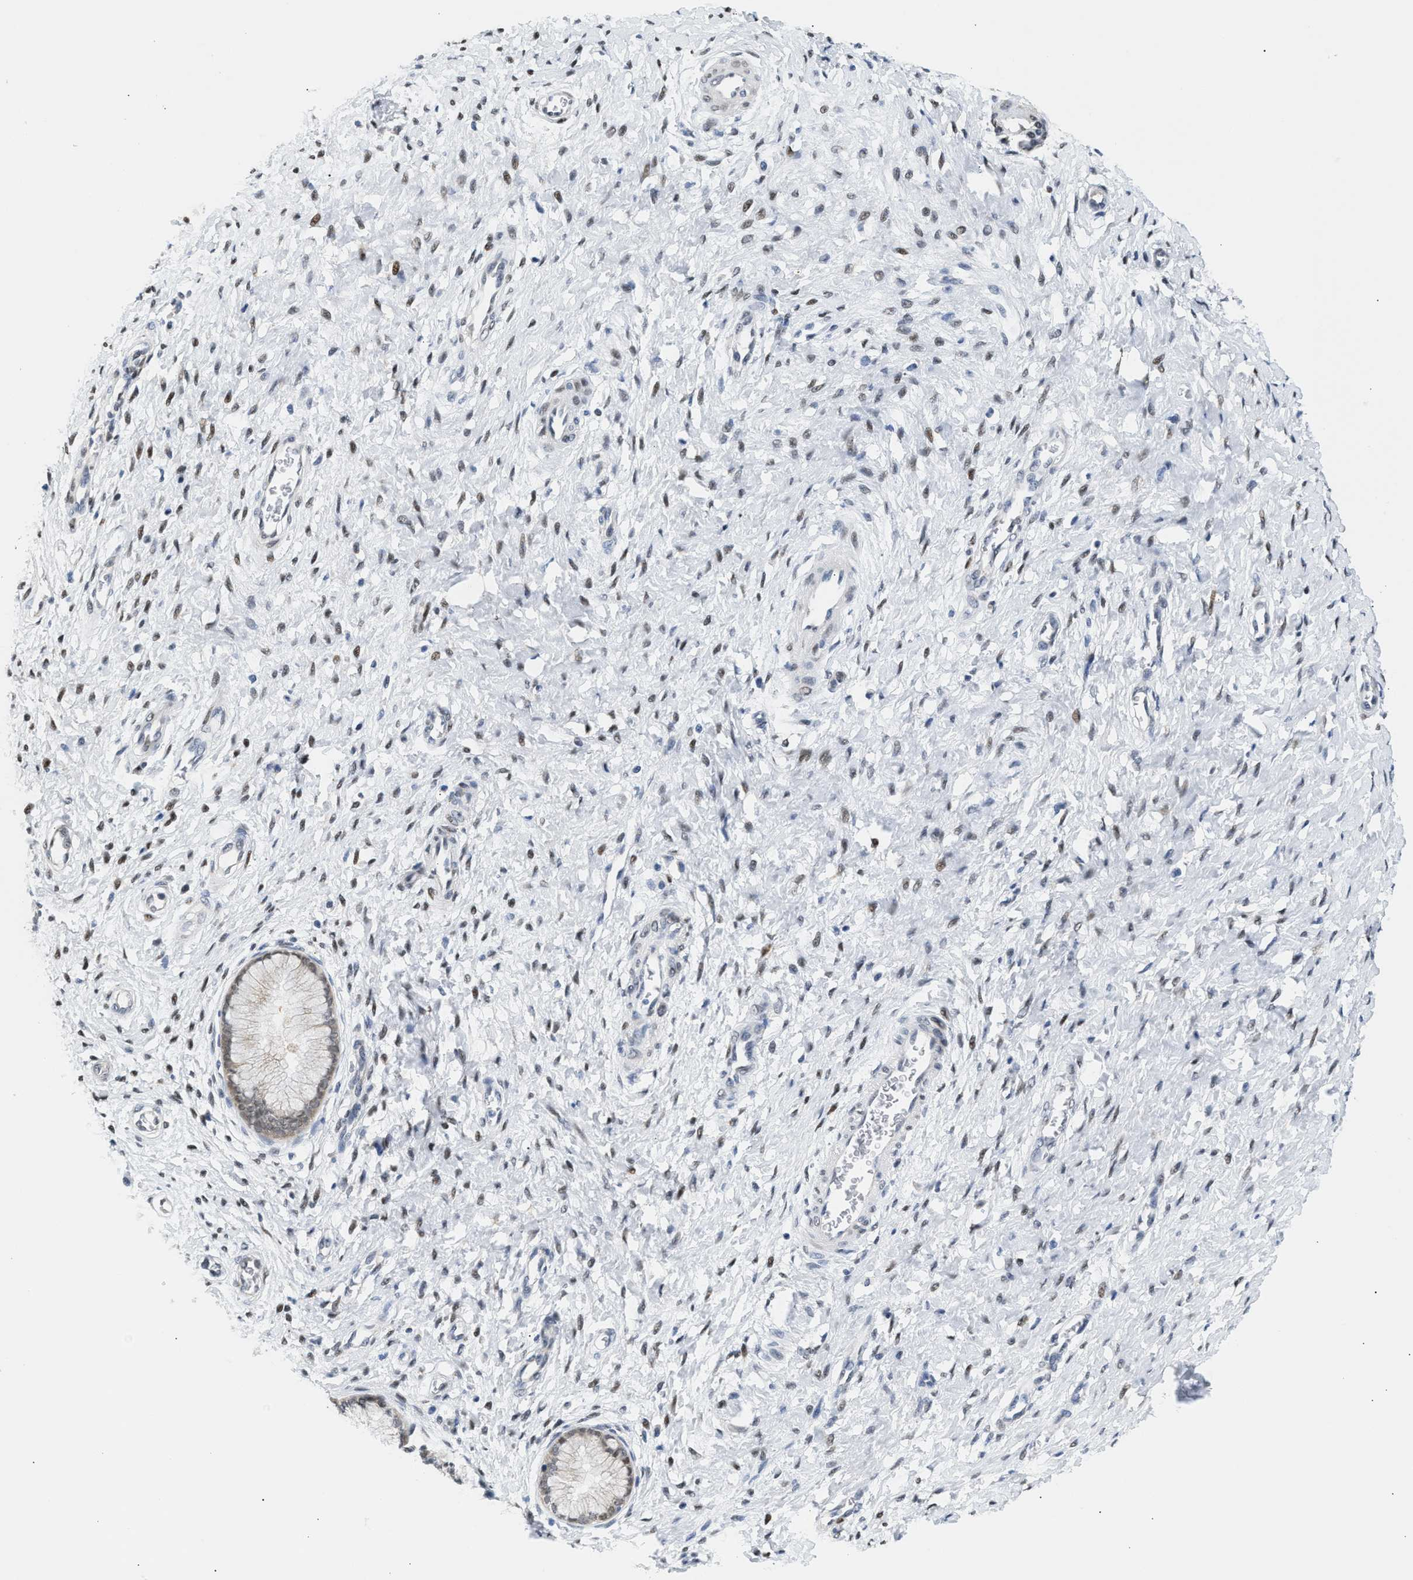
{"staining": {"intensity": "negative", "quantity": "none", "location": "none"}, "tissue": "cervix", "cell_type": "Glandular cells", "image_type": "normal", "snomed": [{"axis": "morphology", "description": "Normal tissue, NOS"}, {"axis": "topography", "description": "Cervix"}], "caption": "This is a image of IHC staining of unremarkable cervix, which shows no positivity in glandular cells.", "gene": "PPM1L", "patient": {"sex": "female", "age": 55}}